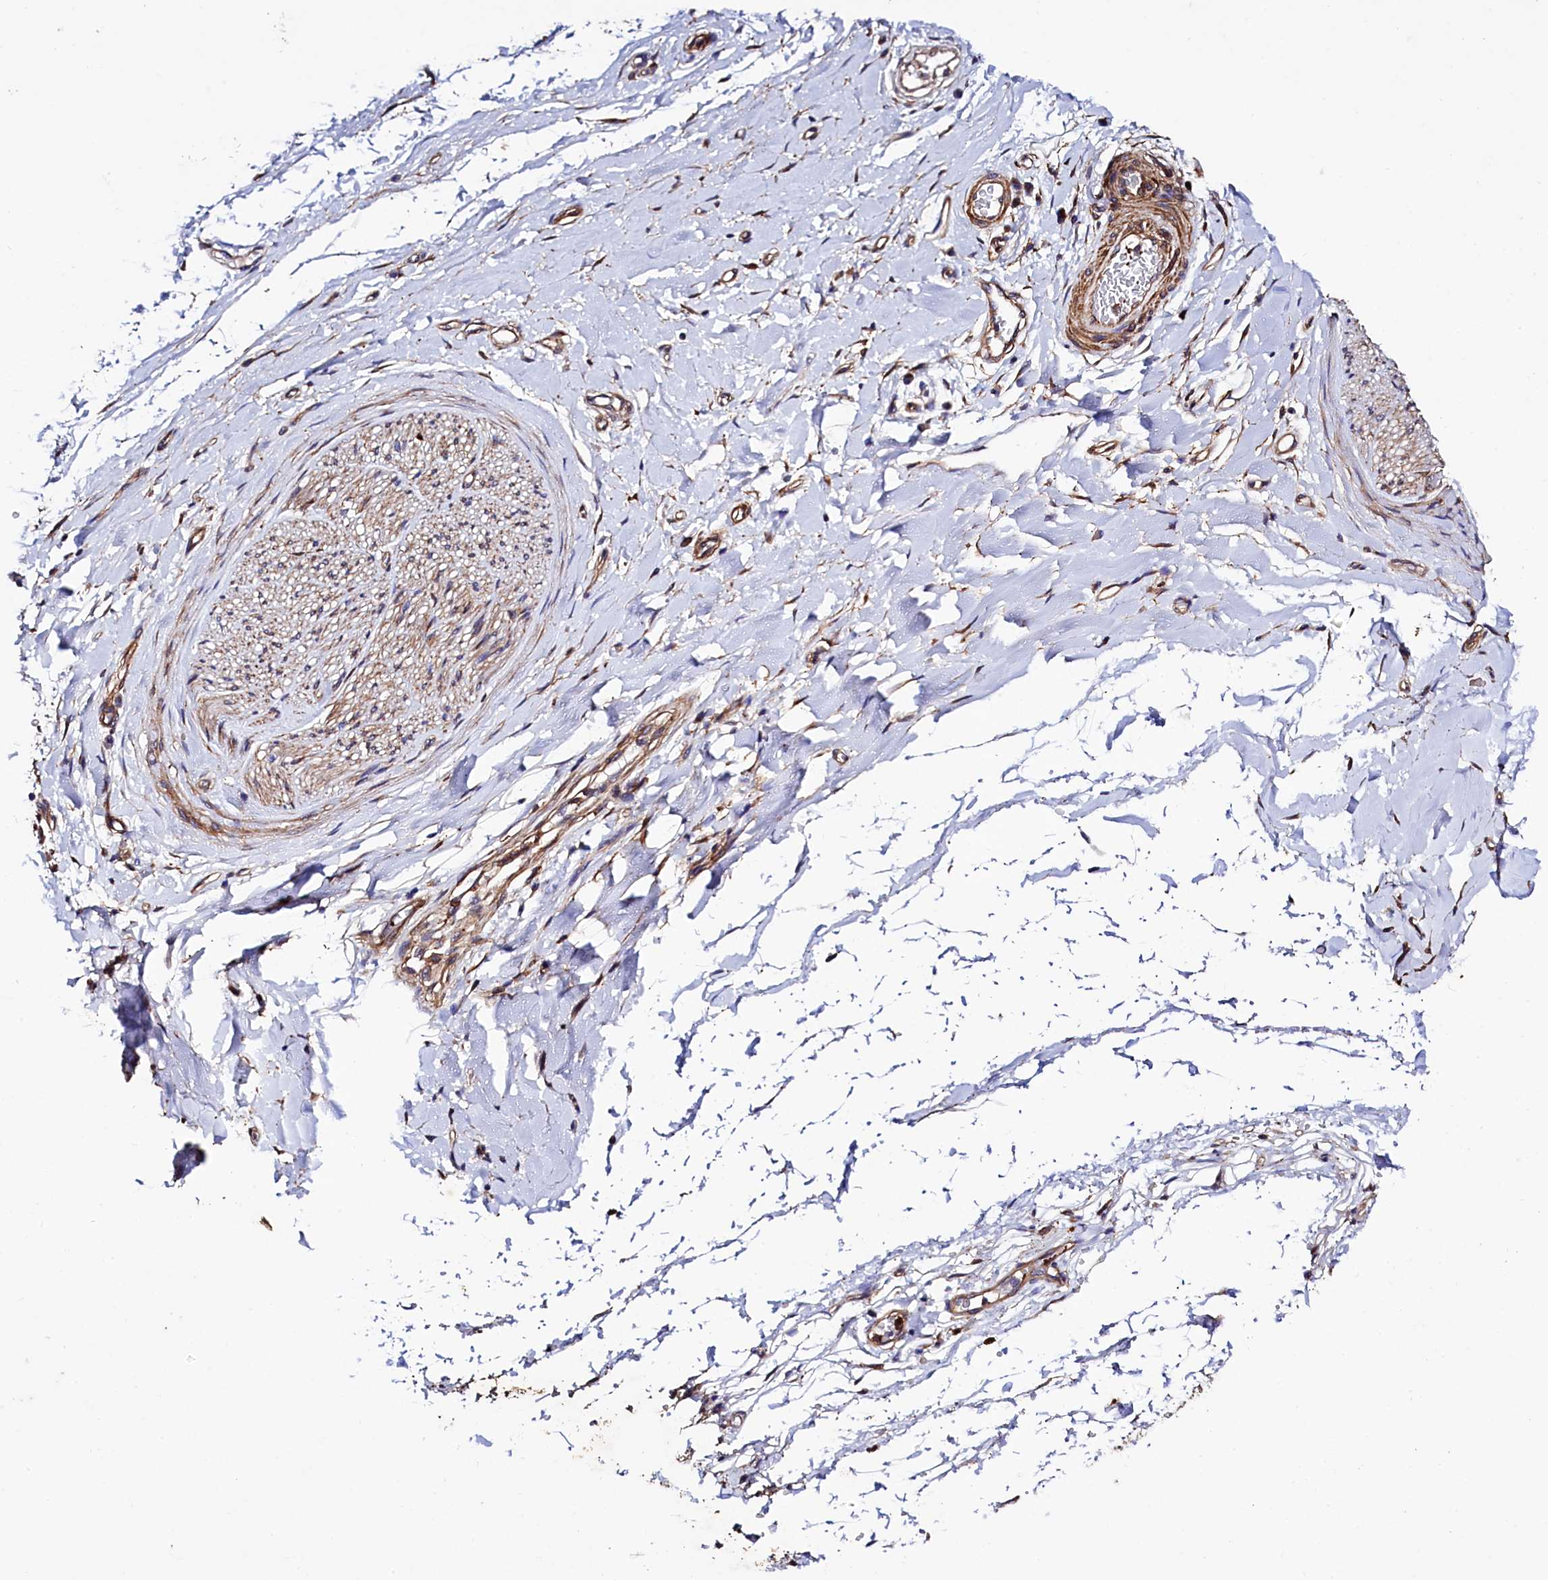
{"staining": {"intensity": "negative", "quantity": "none", "location": "none"}, "tissue": "adipose tissue", "cell_type": "Adipocytes", "image_type": "normal", "snomed": [{"axis": "morphology", "description": "Normal tissue, NOS"}, {"axis": "morphology", "description": "Adenocarcinoma, NOS"}, {"axis": "topography", "description": "Stomach, upper"}, {"axis": "topography", "description": "Peripheral nerve tissue"}], "caption": "Adipocytes show no significant protein staining in unremarkable adipose tissue.", "gene": "STAMBPL1", "patient": {"sex": "male", "age": 62}}